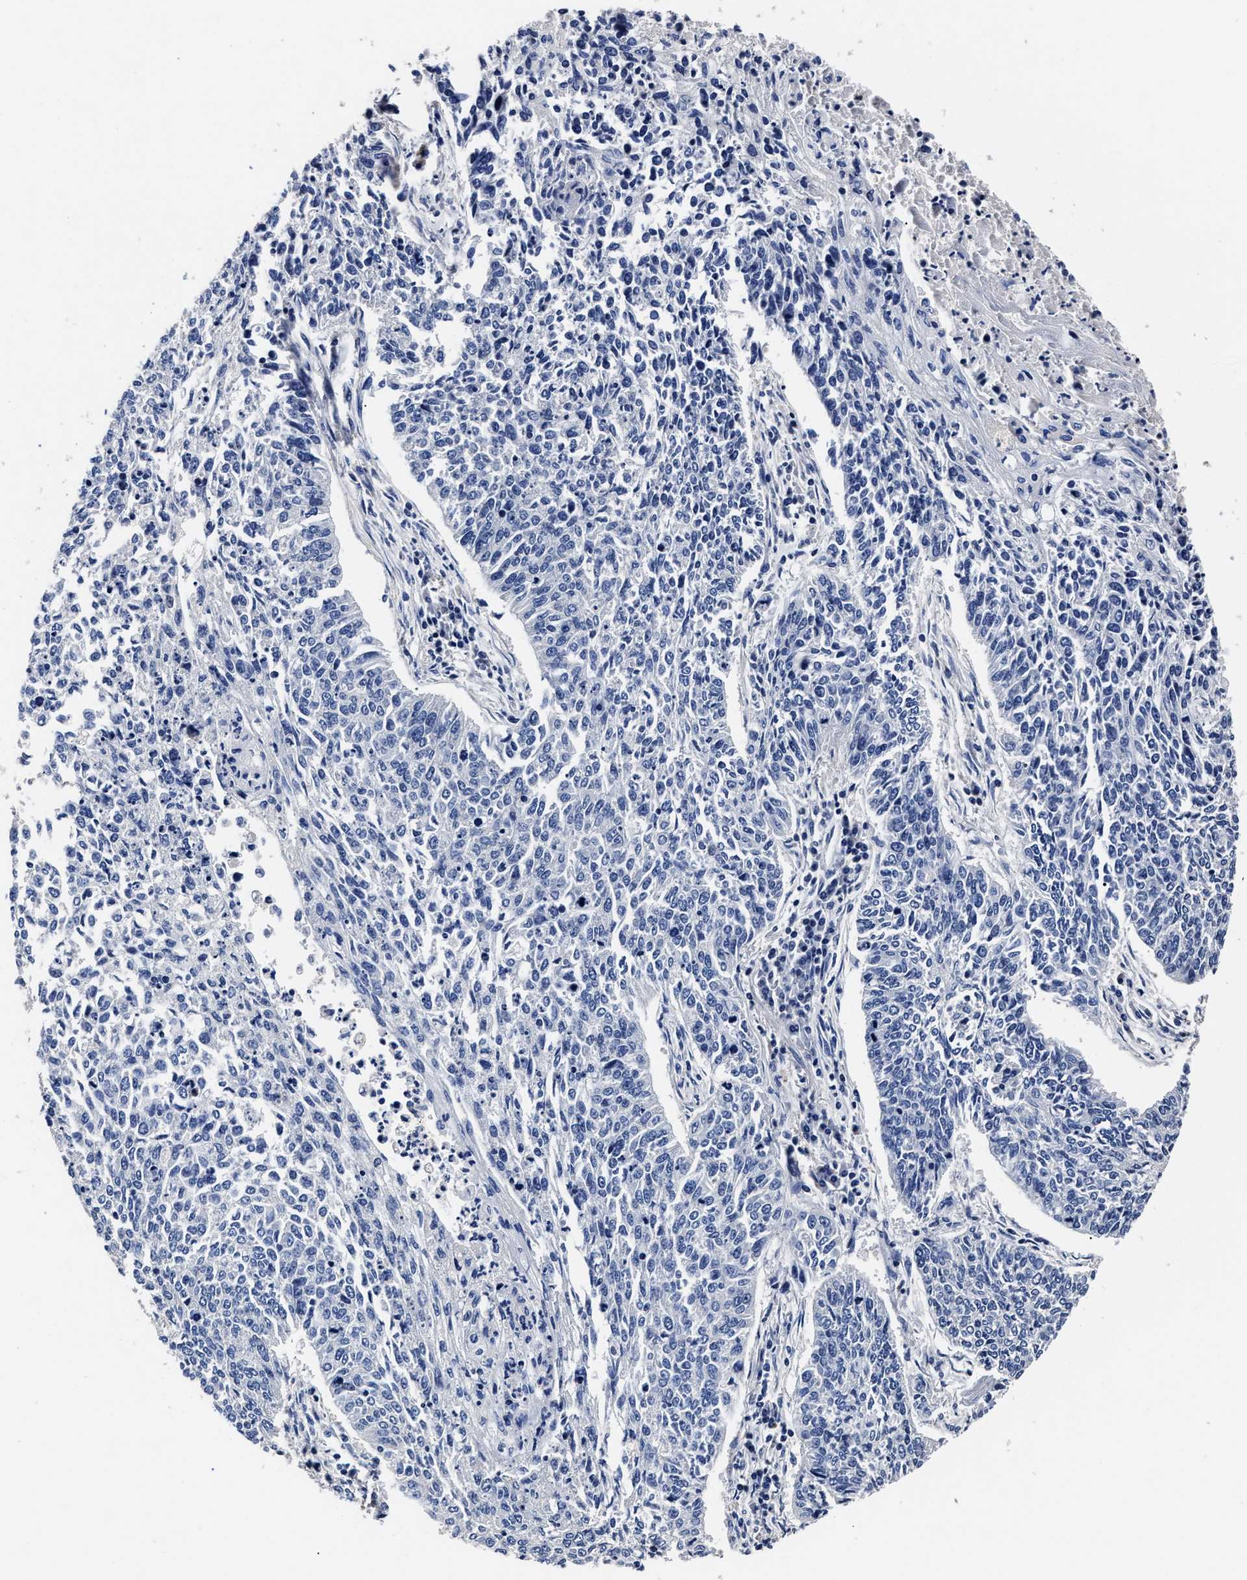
{"staining": {"intensity": "negative", "quantity": "none", "location": "none"}, "tissue": "lung cancer", "cell_type": "Tumor cells", "image_type": "cancer", "snomed": [{"axis": "morphology", "description": "Normal tissue, NOS"}, {"axis": "morphology", "description": "Squamous cell carcinoma, NOS"}, {"axis": "topography", "description": "Cartilage tissue"}, {"axis": "topography", "description": "Bronchus"}, {"axis": "topography", "description": "Lung"}], "caption": "A high-resolution photomicrograph shows immunohistochemistry (IHC) staining of lung cancer (squamous cell carcinoma), which demonstrates no significant staining in tumor cells. (DAB immunohistochemistry (IHC) visualized using brightfield microscopy, high magnification).", "gene": "OLFML2A", "patient": {"sex": "female", "age": 49}}